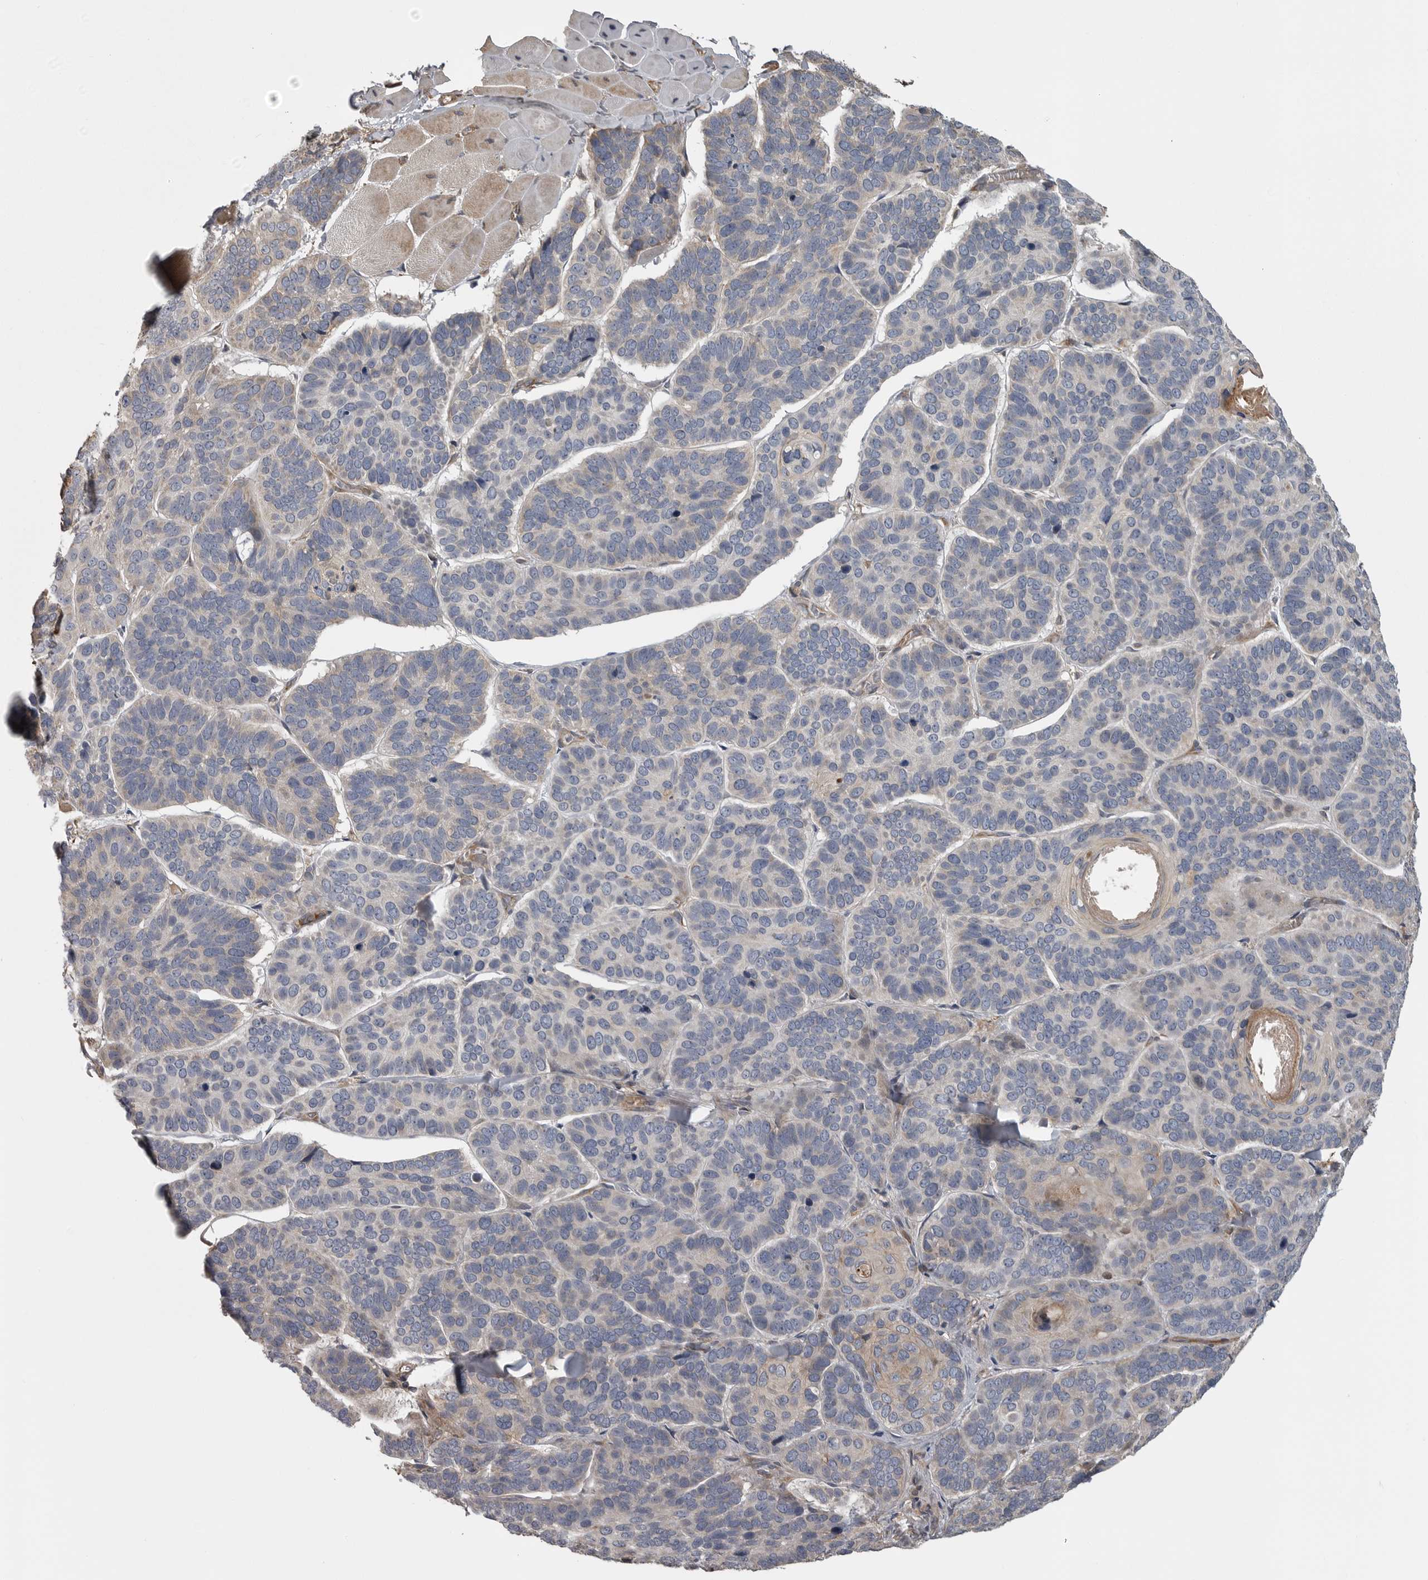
{"staining": {"intensity": "moderate", "quantity": "25%-75%", "location": "cytoplasmic/membranous"}, "tissue": "skin cancer", "cell_type": "Tumor cells", "image_type": "cancer", "snomed": [{"axis": "morphology", "description": "Basal cell carcinoma"}, {"axis": "topography", "description": "Skin"}], "caption": "A brown stain labels moderate cytoplasmic/membranous staining of a protein in basal cell carcinoma (skin) tumor cells.", "gene": "ZNRF1", "patient": {"sex": "male", "age": 62}}